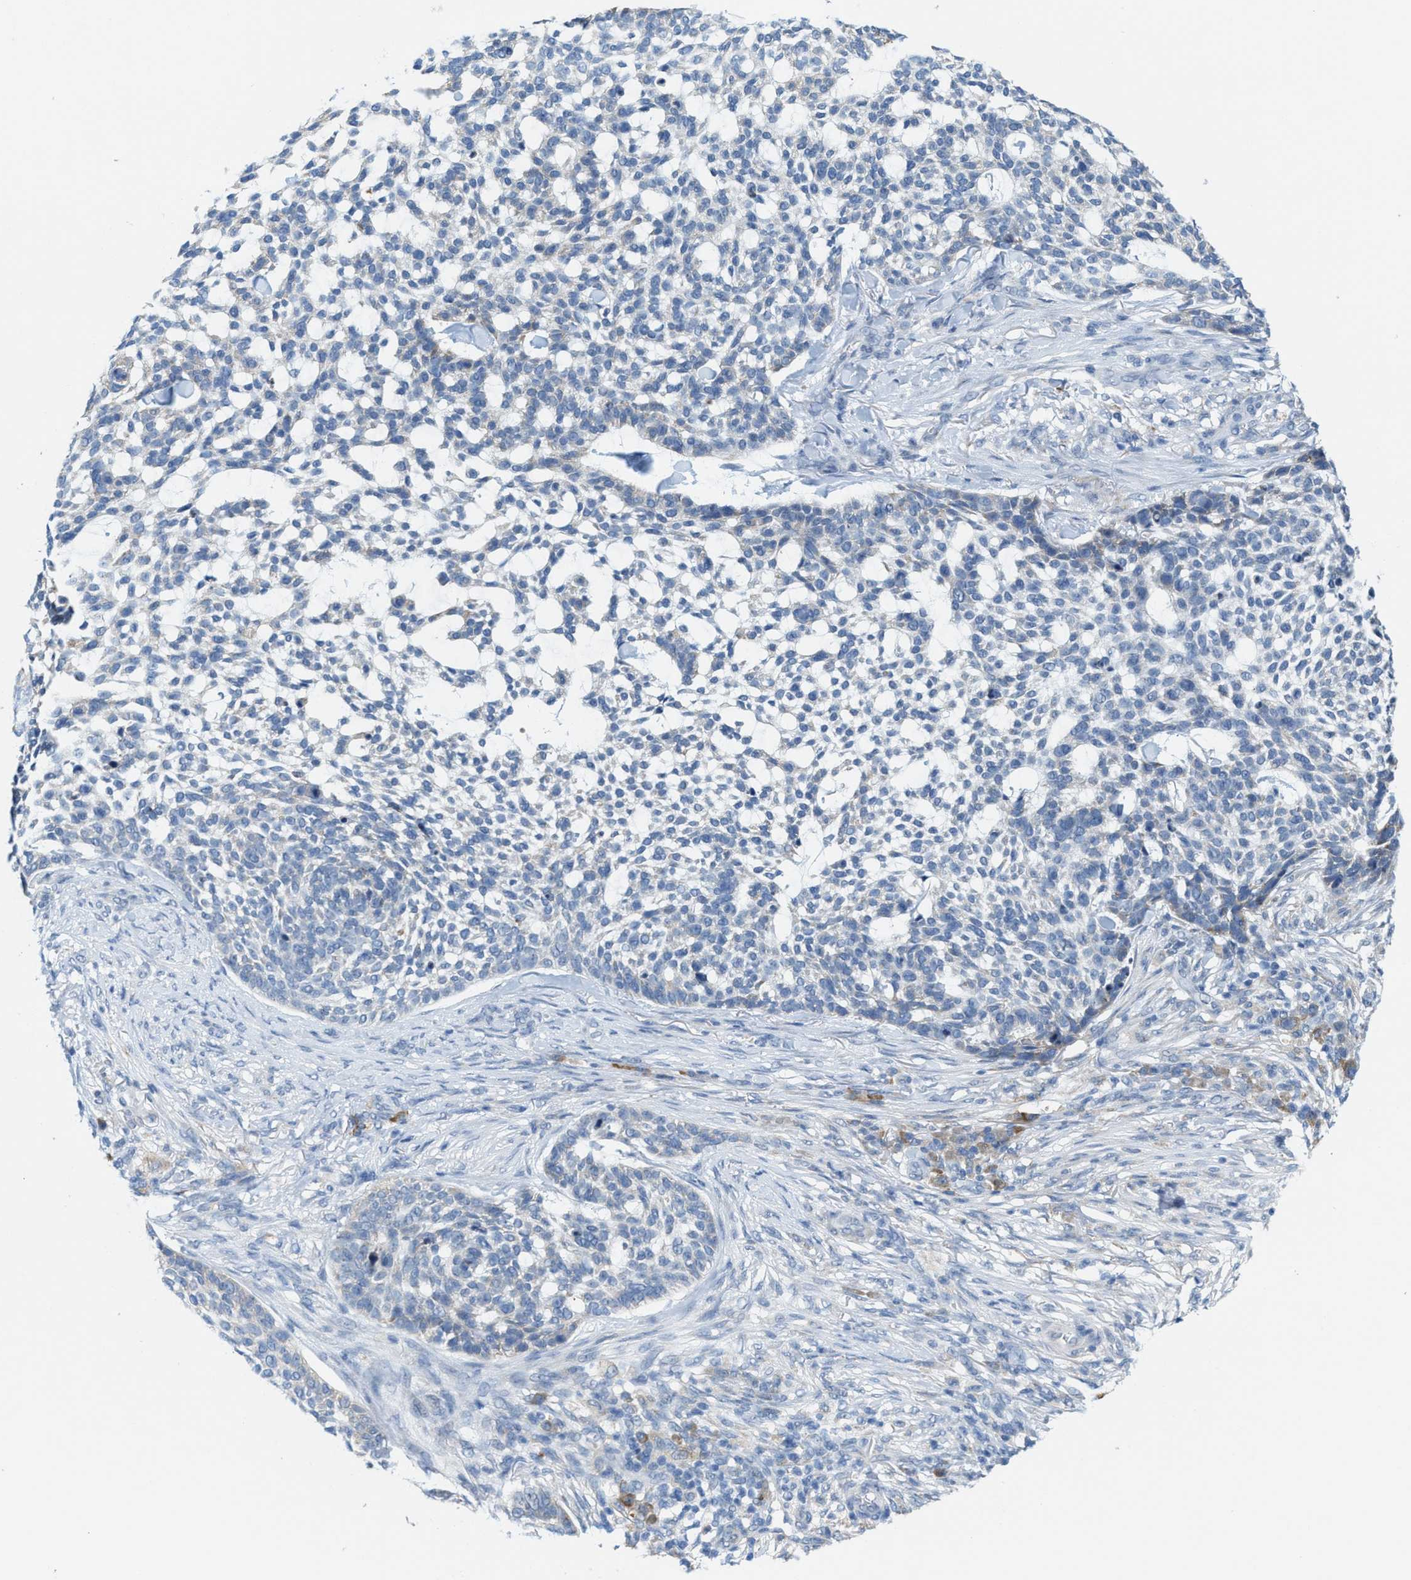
{"staining": {"intensity": "negative", "quantity": "none", "location": "none"}, "tissue": "skin cancer", "cell_type": "Tumor cells", "image_type": "cancer", "snomed": [{"axis": "morphology", "description": "Basal cell carcinoma"}, {"axis": "topography", "description": "Skin"}], "caption": "Protein analysis of skin cancer (basal cell carcinoma) demonstrates no significant positivity in tumor cells.", "gene": "KIFC3", "patient": {"sex": "female", "age": 64}}